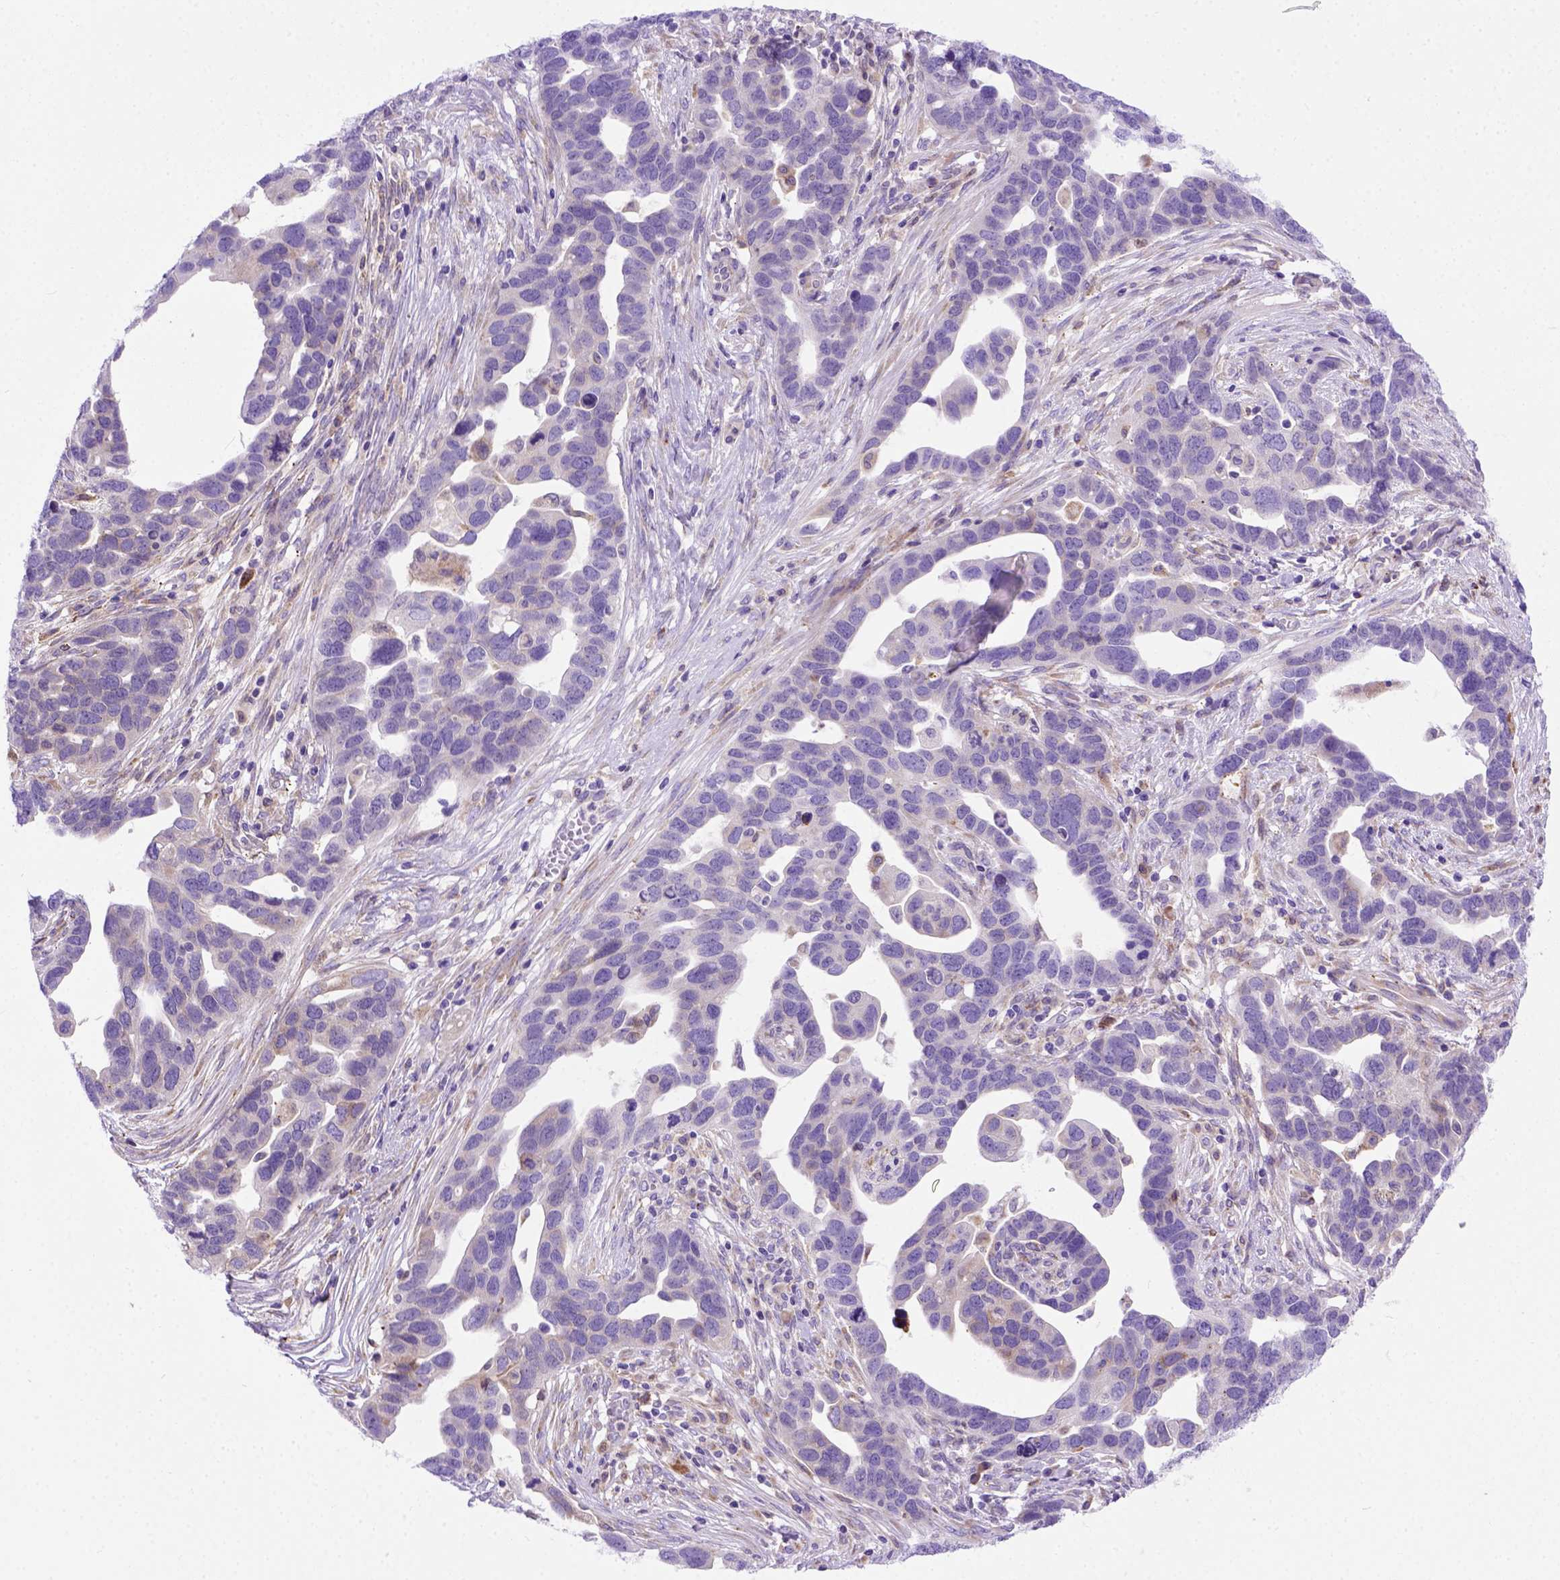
{"staining": {"intensity": "negative", "quantity": "none", "location": "none"}, "tissue": "ovarian cancer", "cell_type": "Tumor cells", "image_type": "cancer", "snomed": [{"axis": "morphology", "description": "Cystadenocarcinoma, serous, NOS"}, {"axis": "topography", "description": "Ovary"}], "caption": "Micrograph shows no protein expression in tumor cells of serous cystadenocarcinoma (ovarian) tissue. Brightfield microscopy of IHC stained with DAB (3,3'-diaminobenzidine) (brown) and hematoxylin (blue), captured at high magnification.", "gene": "PLK4", "patient": {"sex": "female", "age": 54}}